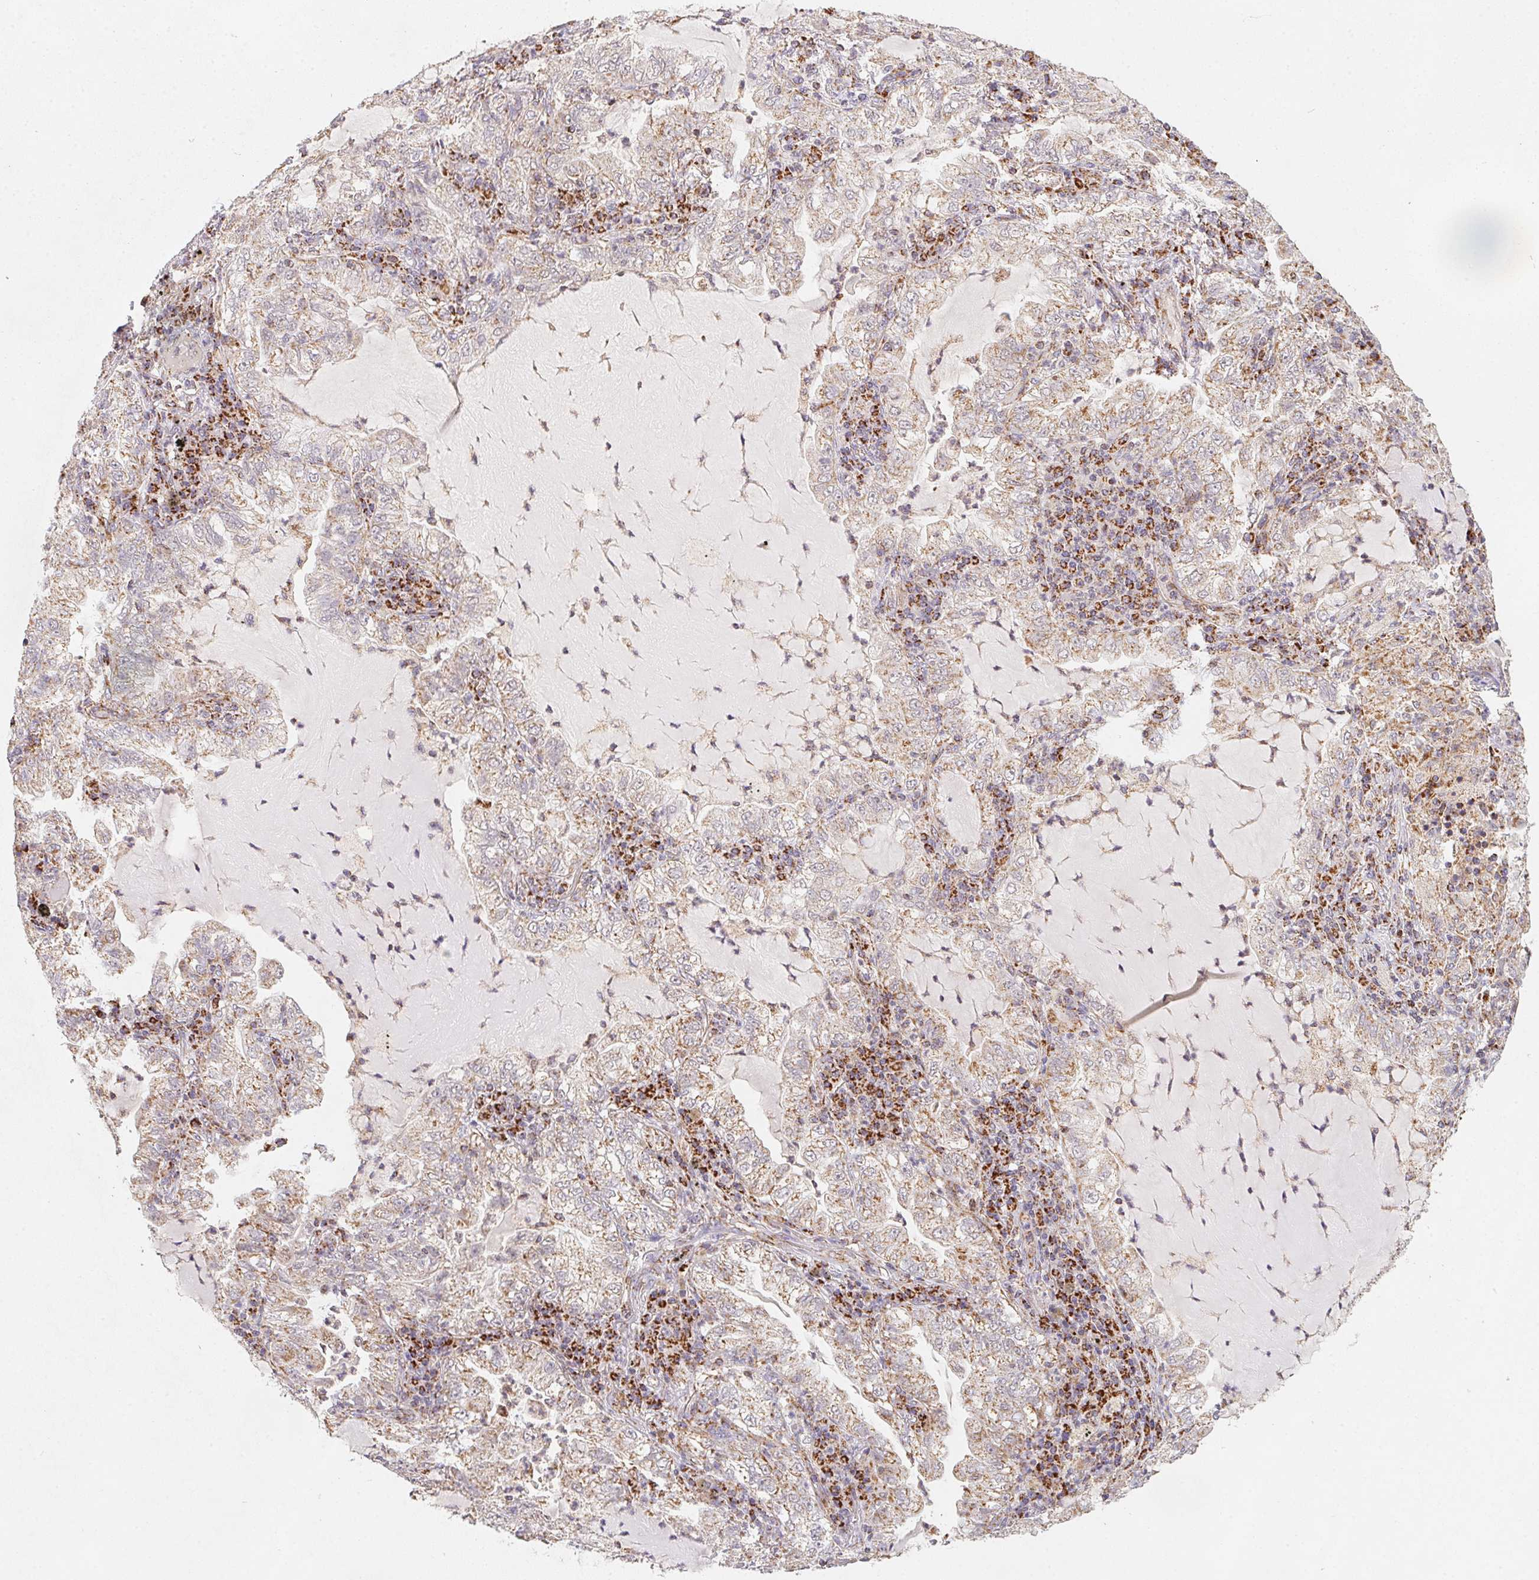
{"staining": {"intensity": "weak", "quantity": "25%-75%", "location": "cytoplasmic/membranous"}, "tissue": "lung cancer", "cell_type": "Tumor cells", "image_type": "cancer", "snomed": [{"axis": "morphology", "description": "Adenocarcinoma, NOS"}, {"axis": "topography", "description": "Lung"}], "caption": "Immunohistochemical staining of human lung cancer shows weak cytoplasmic/membranous protein staining in about 25%-75% of tumor cells. The protein is shown in brown color, while the nuclei are stained blue.", "gene": "NDUFS6", "patient": {"sex": "female", "age": 73}}